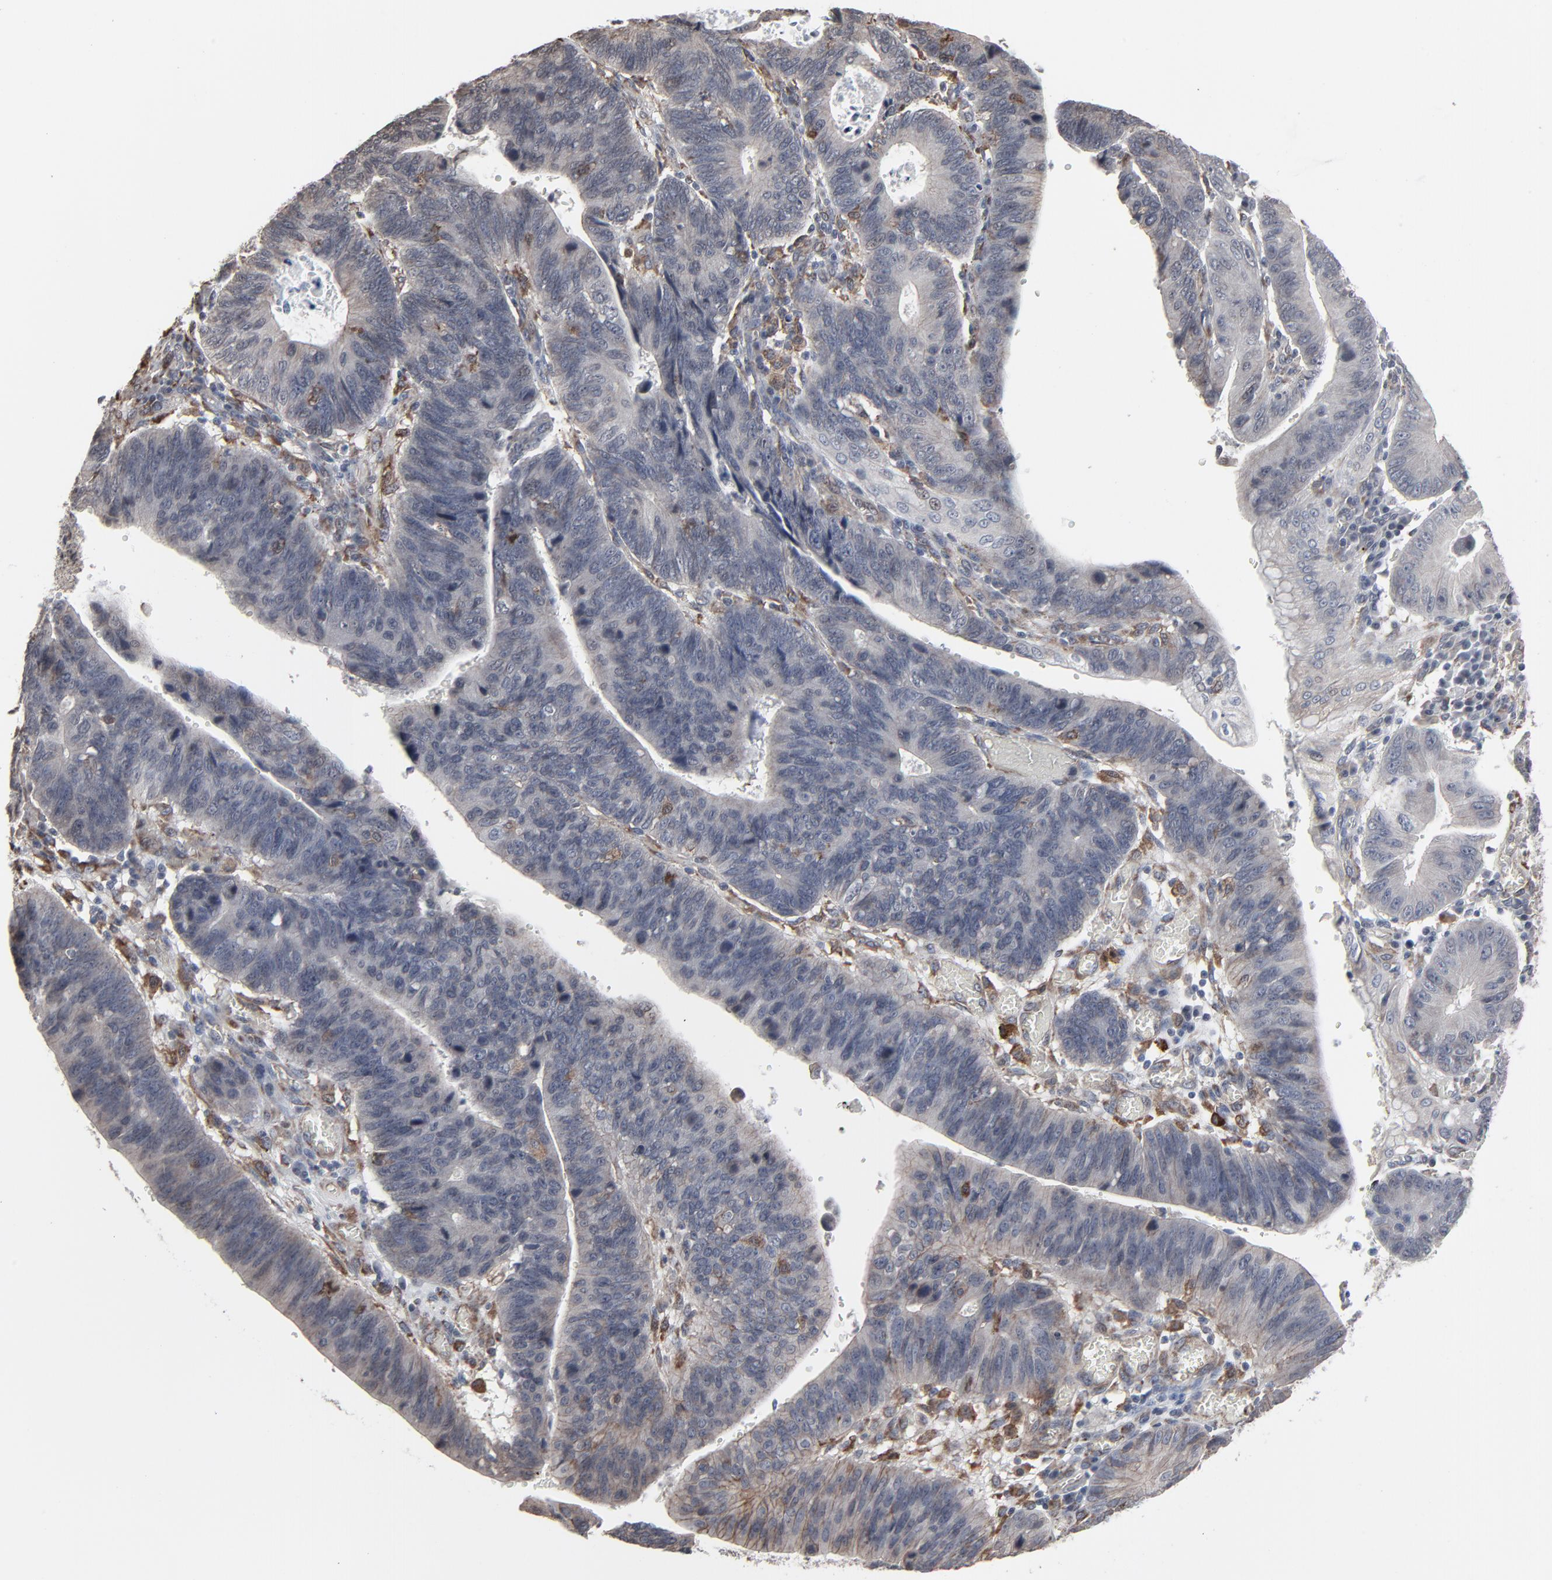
{"staining": {"intensity": "weak", "quantity": "<25%", "location": "cytoplasmic/membranous"}, "tissue": "stomach cancer", "cell_type": "Tumor cells", "image_type": "cancer", "snomed": [{"axis": "morphology", "description": "Adenocarcinoma, NOS"}, {"axis": "topography", "description": "Stomach"}], "caption": "Stomach adenocarcinoma was stained to show a protein in brown. There is no significant staining in tumor cells. Nuclei are stained in blue.", "gene": "CTNND1", "patient": {"sex": "male", "age": 59}}